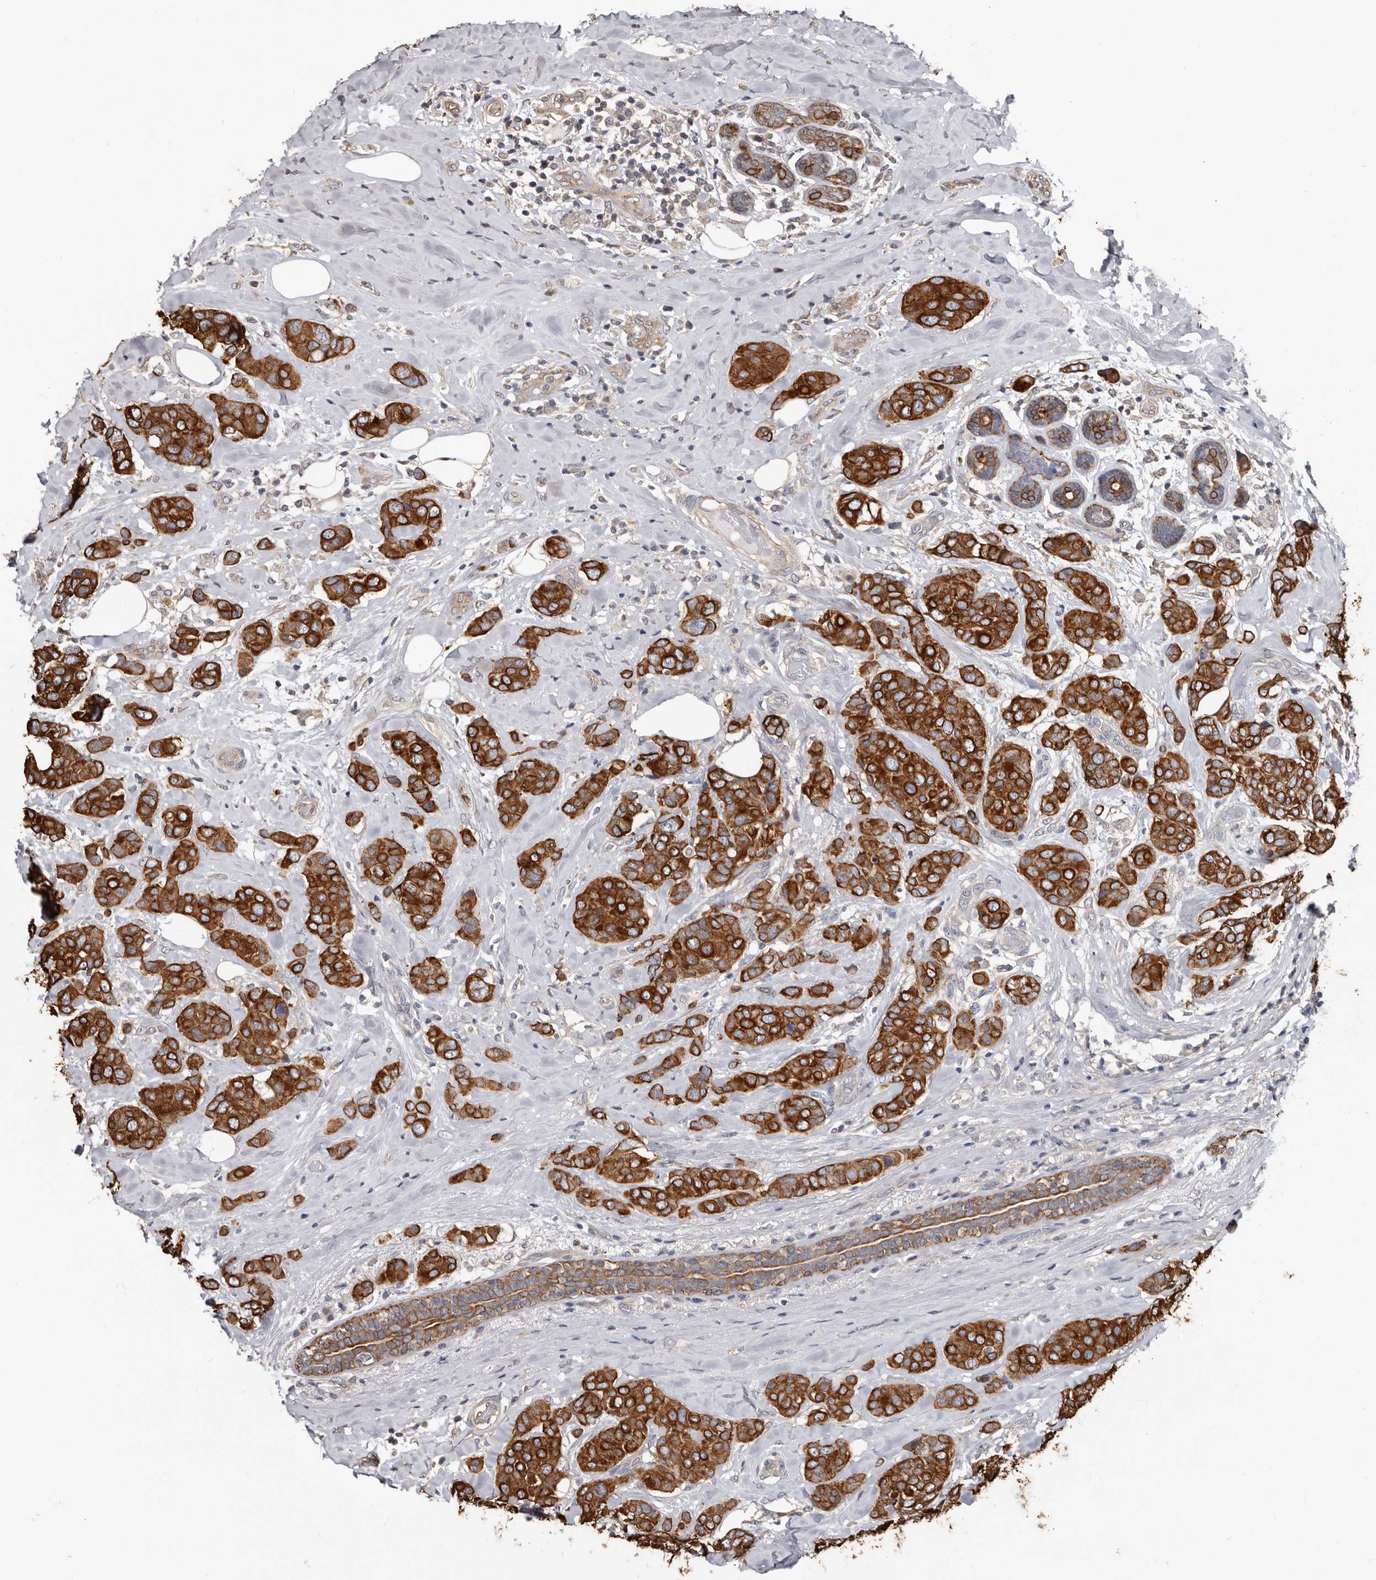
{"staining": {"intensity": "strong", "quantity": ">75%", "location": "cytoplasmic/membranous"}, "tissue": "breast cancer", "cell_type": "Tumor cells", "image_type": "cancer", "snomed": [{"axis": "morphology", "description": "Lobular carcinoma"}, {"axis": "topography", "description": "Breast"}], "caption": "Immunohistochemical staining of human breast lobular carcinoma displays strong cytoplasmic/membranous protein positivity in about >75% of tumor cells.", "gene": "MRPL18", "patient": {"sex": "female", "age": 51}}